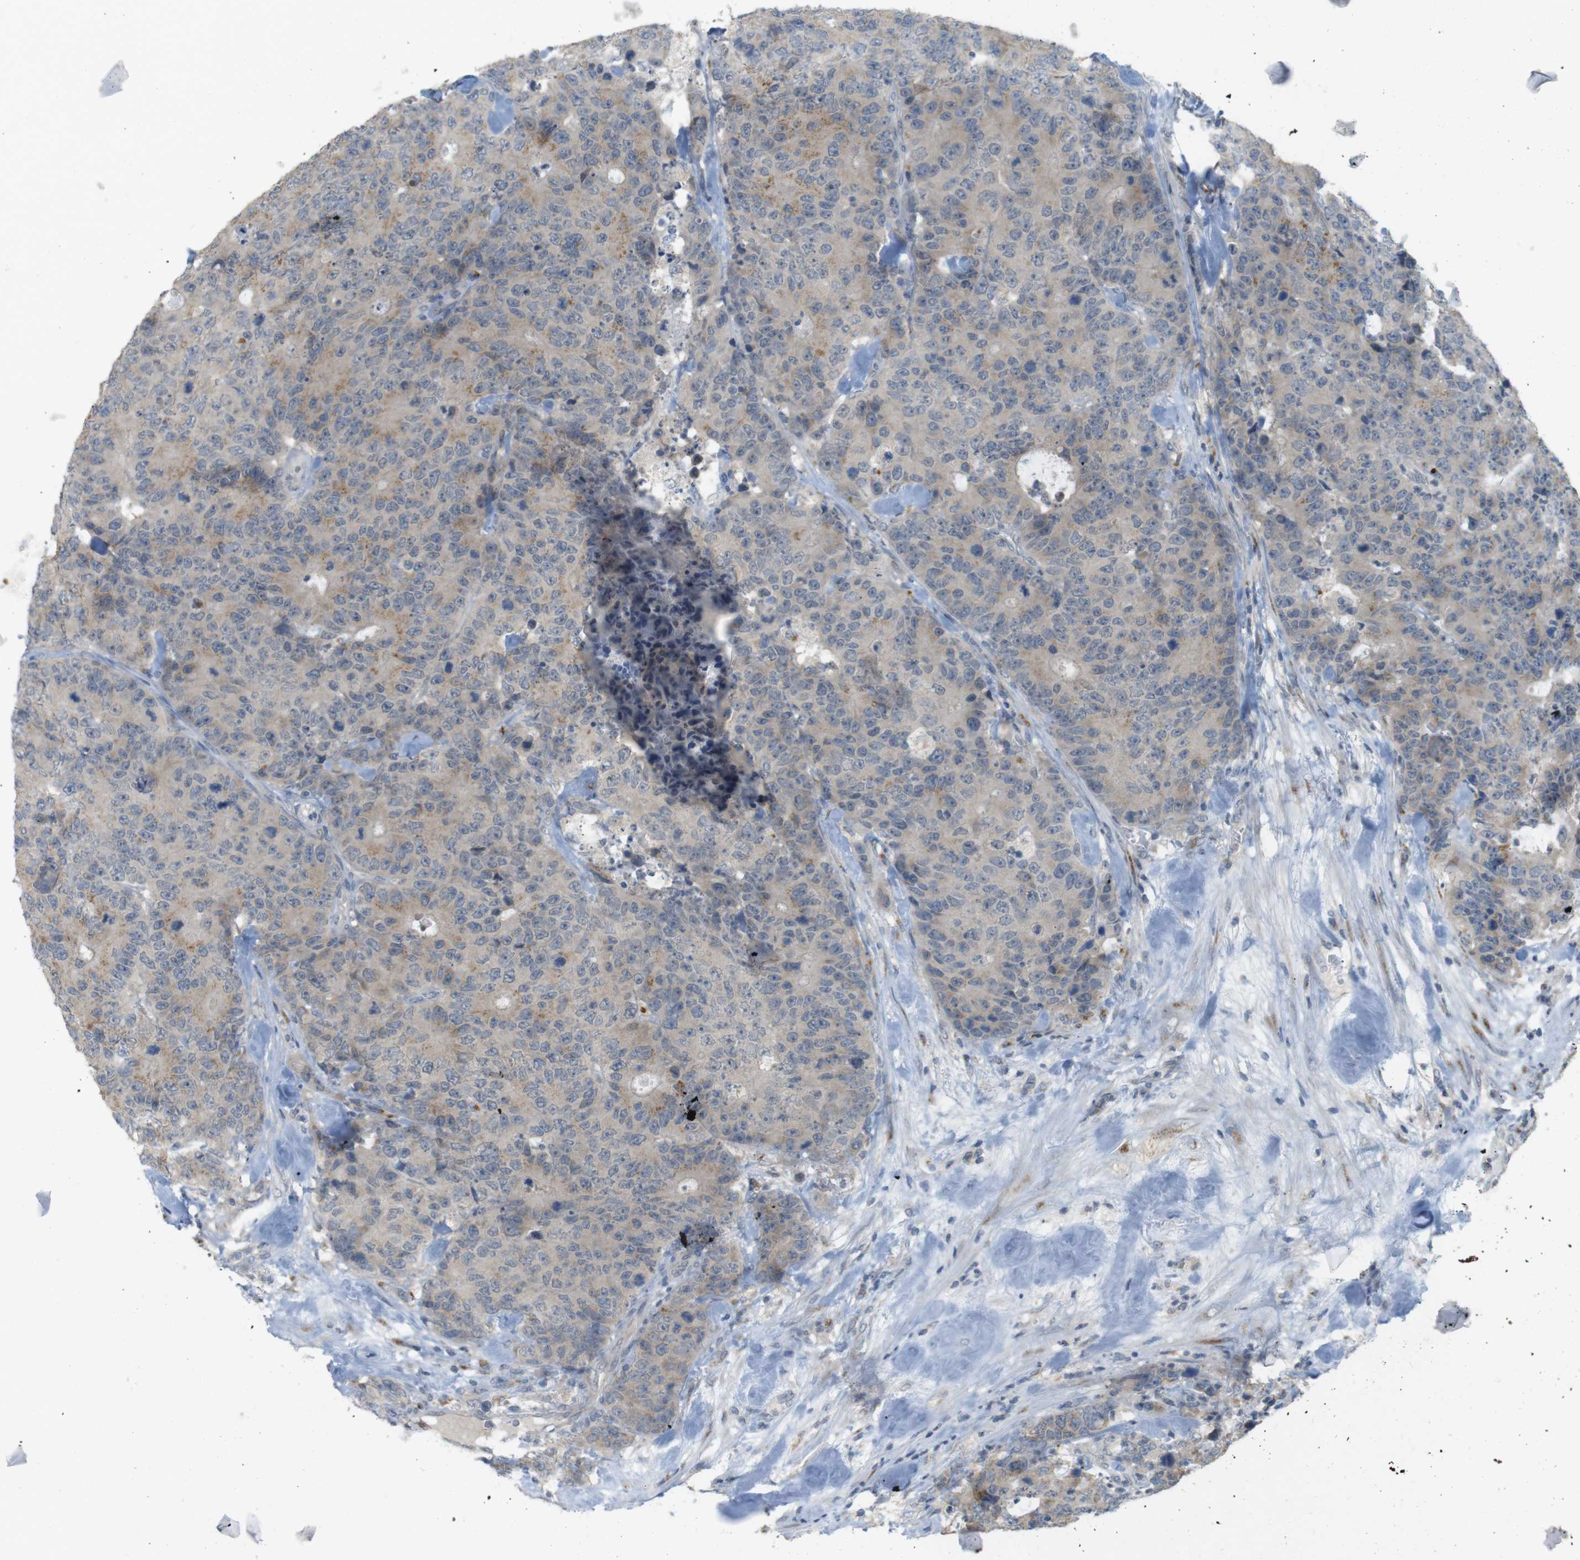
{"staining": {"intensity": "weak", "quantity": ">75%", "location": "cytoplasmic/membranous"}, "tissue": "colorectal cancer", "cell_type": "Tumor cells", "image_type": "cancer", "snomed": [{"axis": "morphology", "description": "Adenocarcinoma, NOS"}, {"axis": "topography", "description": "Colon"}], "caption": "Brown immunohistochemical staining in colorectal adenocarcinoma demonstrates weak cytoplasmic/membranous staining in about >75% of tumor cells.", "gene": "YIPF3", "patient": {"sex": "female", "age": 86}}